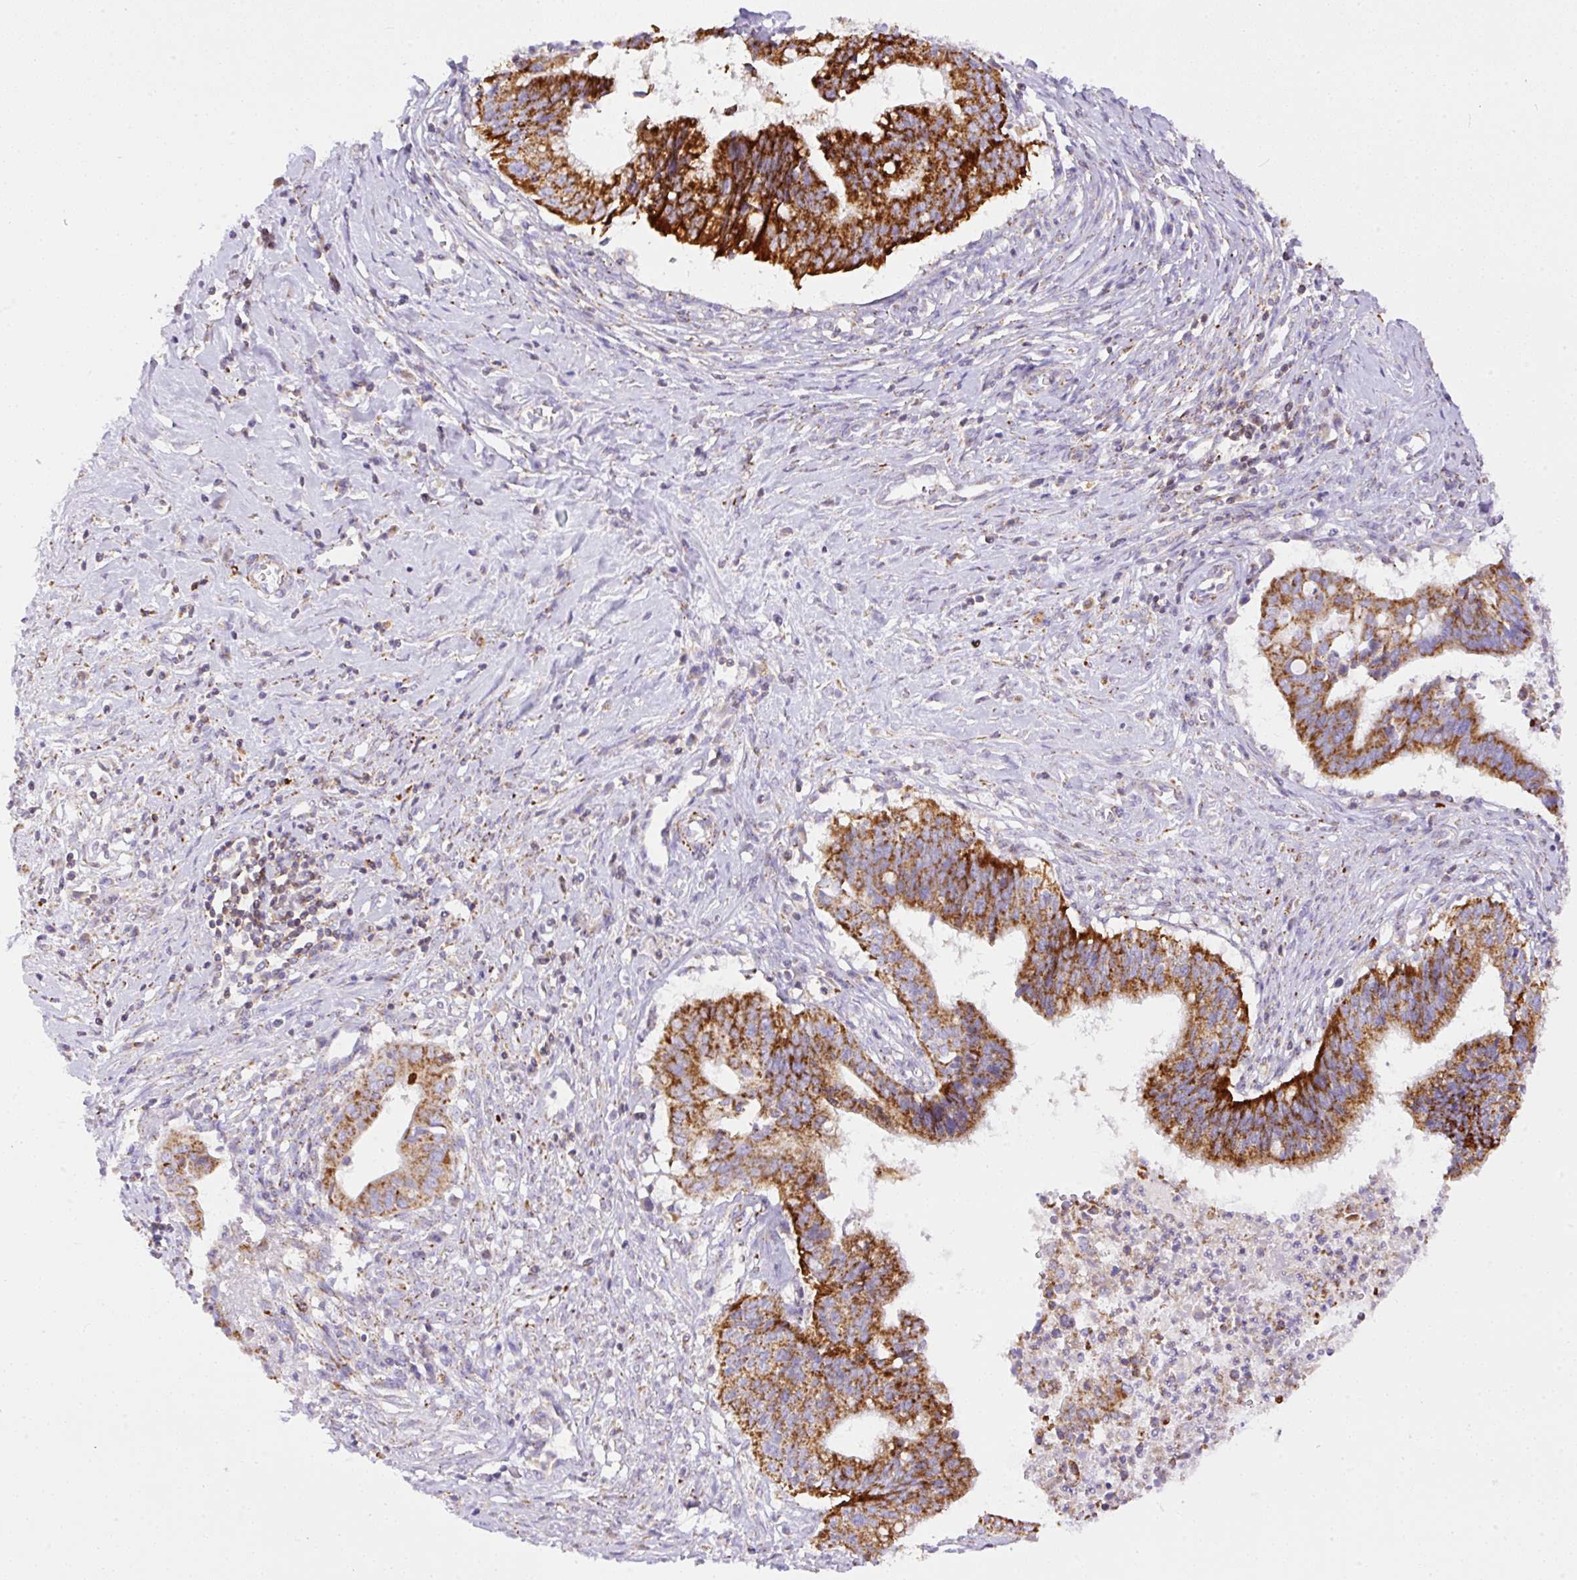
{"staining": {"intensity": "strong", "quantity": ">75%", "location": "cytoplasmic/membranous"}, "tissue": "cervical cancer", "cell_type": "Tumor cells", "image_type": "cancer", "snomed": [{"axis": "morphology", "description": "Adenocarcinoma, NOS"}, {"axis": "topography", "description": "Cervix"}], "caption": "The histopathology image displays immunohistochemical staining of cervical cancer. There is strong cytoplasmic/membranous positivity is present in about >75% of tumor cells.", "gene": "NF1", "patient": {"sex": "female", "age": 44}}